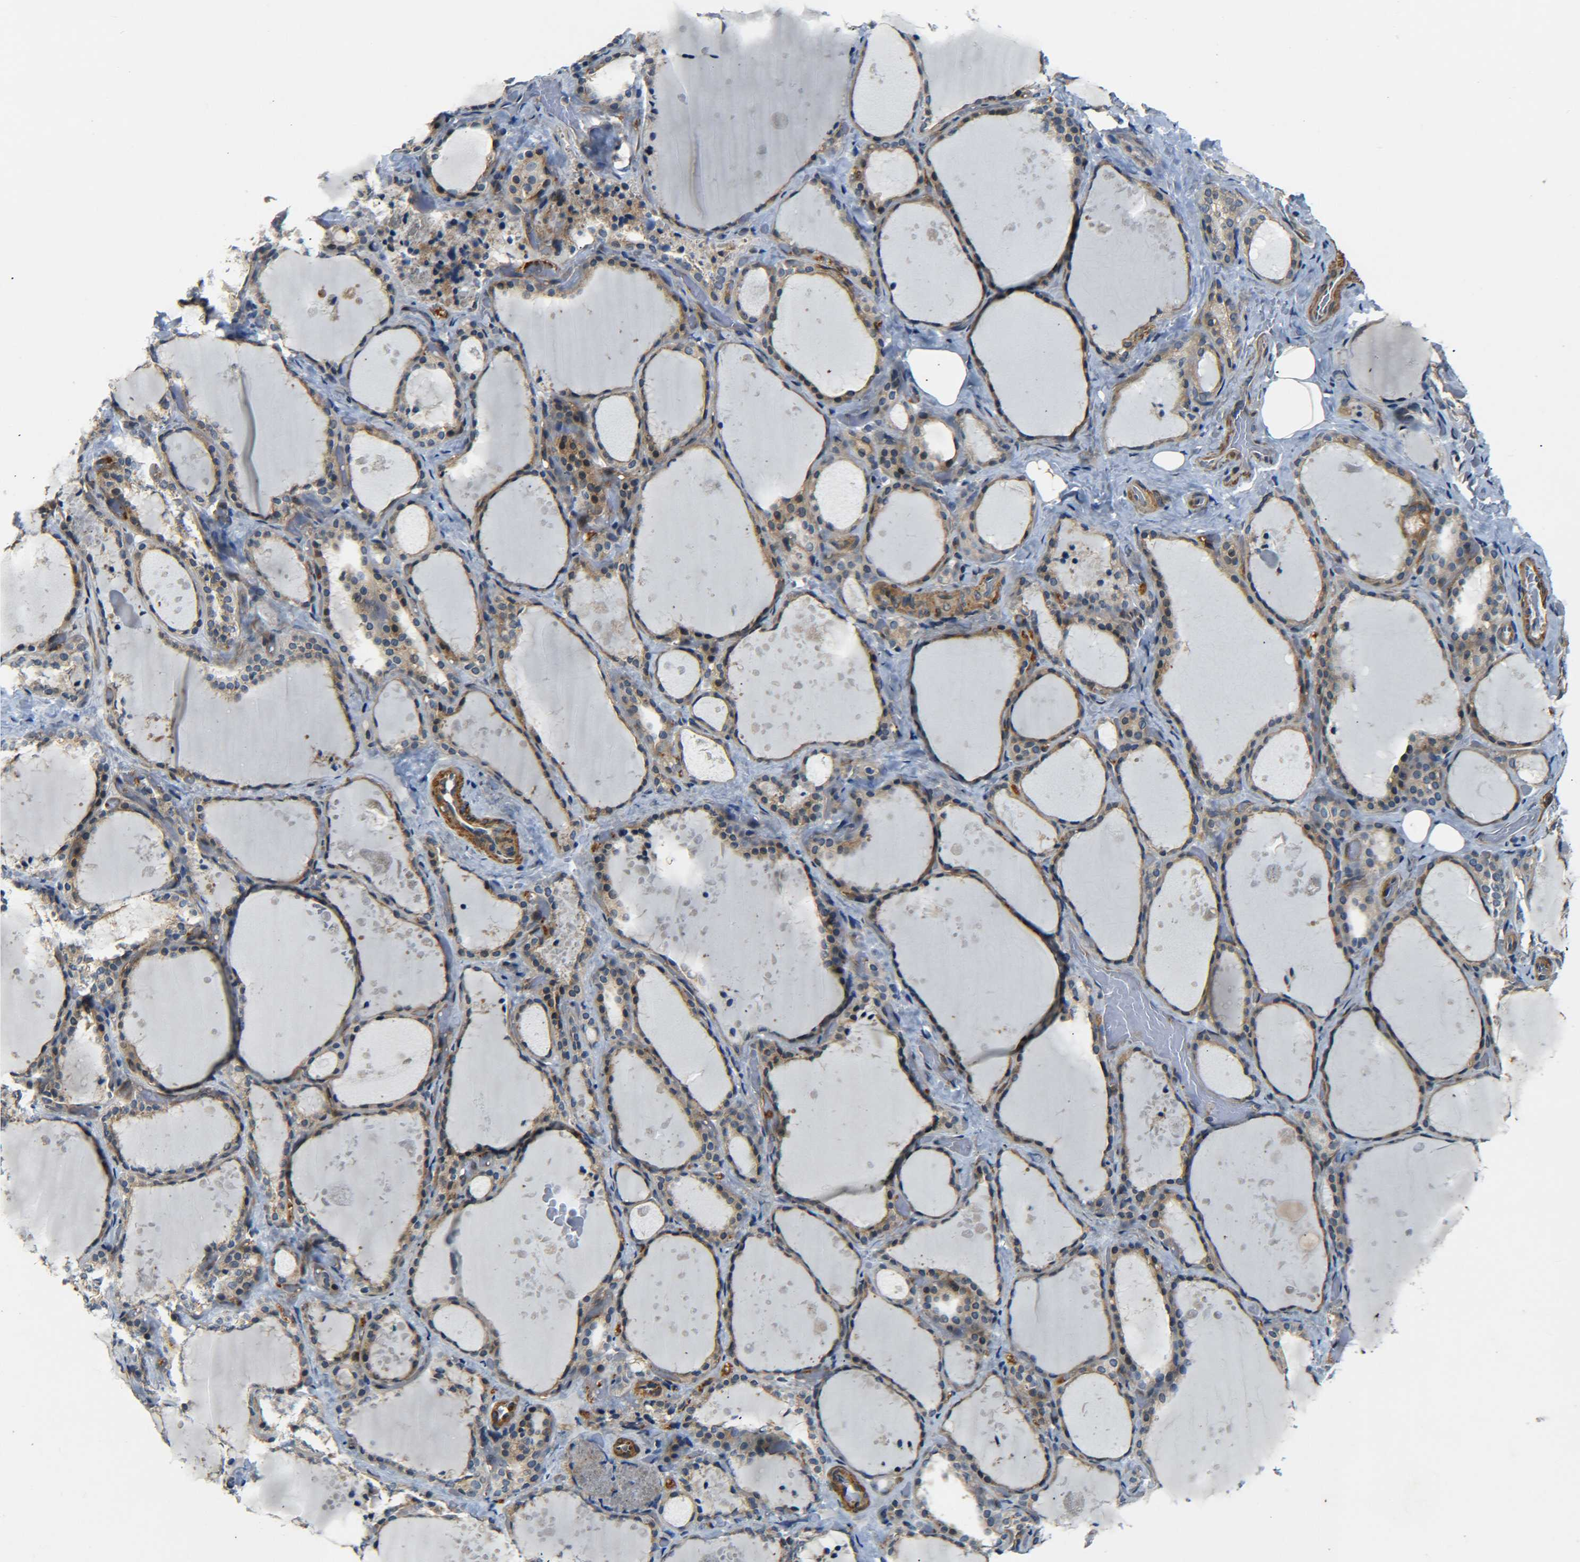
{"staining": {"intensity": "moderate", "quantity": ">75%", "location": "cytoplasmic/membranous"}, "tissue": "thyroid gland", "cell_type": "Glandular cells", "image_type": "normal", "snomed": [{"axis": "morphology", "description": "Normal tissue, NOS"}, {"axis": "topography", "description": "Thyroid gland"}], "caption": "Brown immunohistochemical staining in unremarkable human thyroid gland displays moderate cytoplasmic/membranous positivity in approximately >75% of glandular cells.", "gene": "MEIS1", "patient": {"sex": "female", "age": 44}}